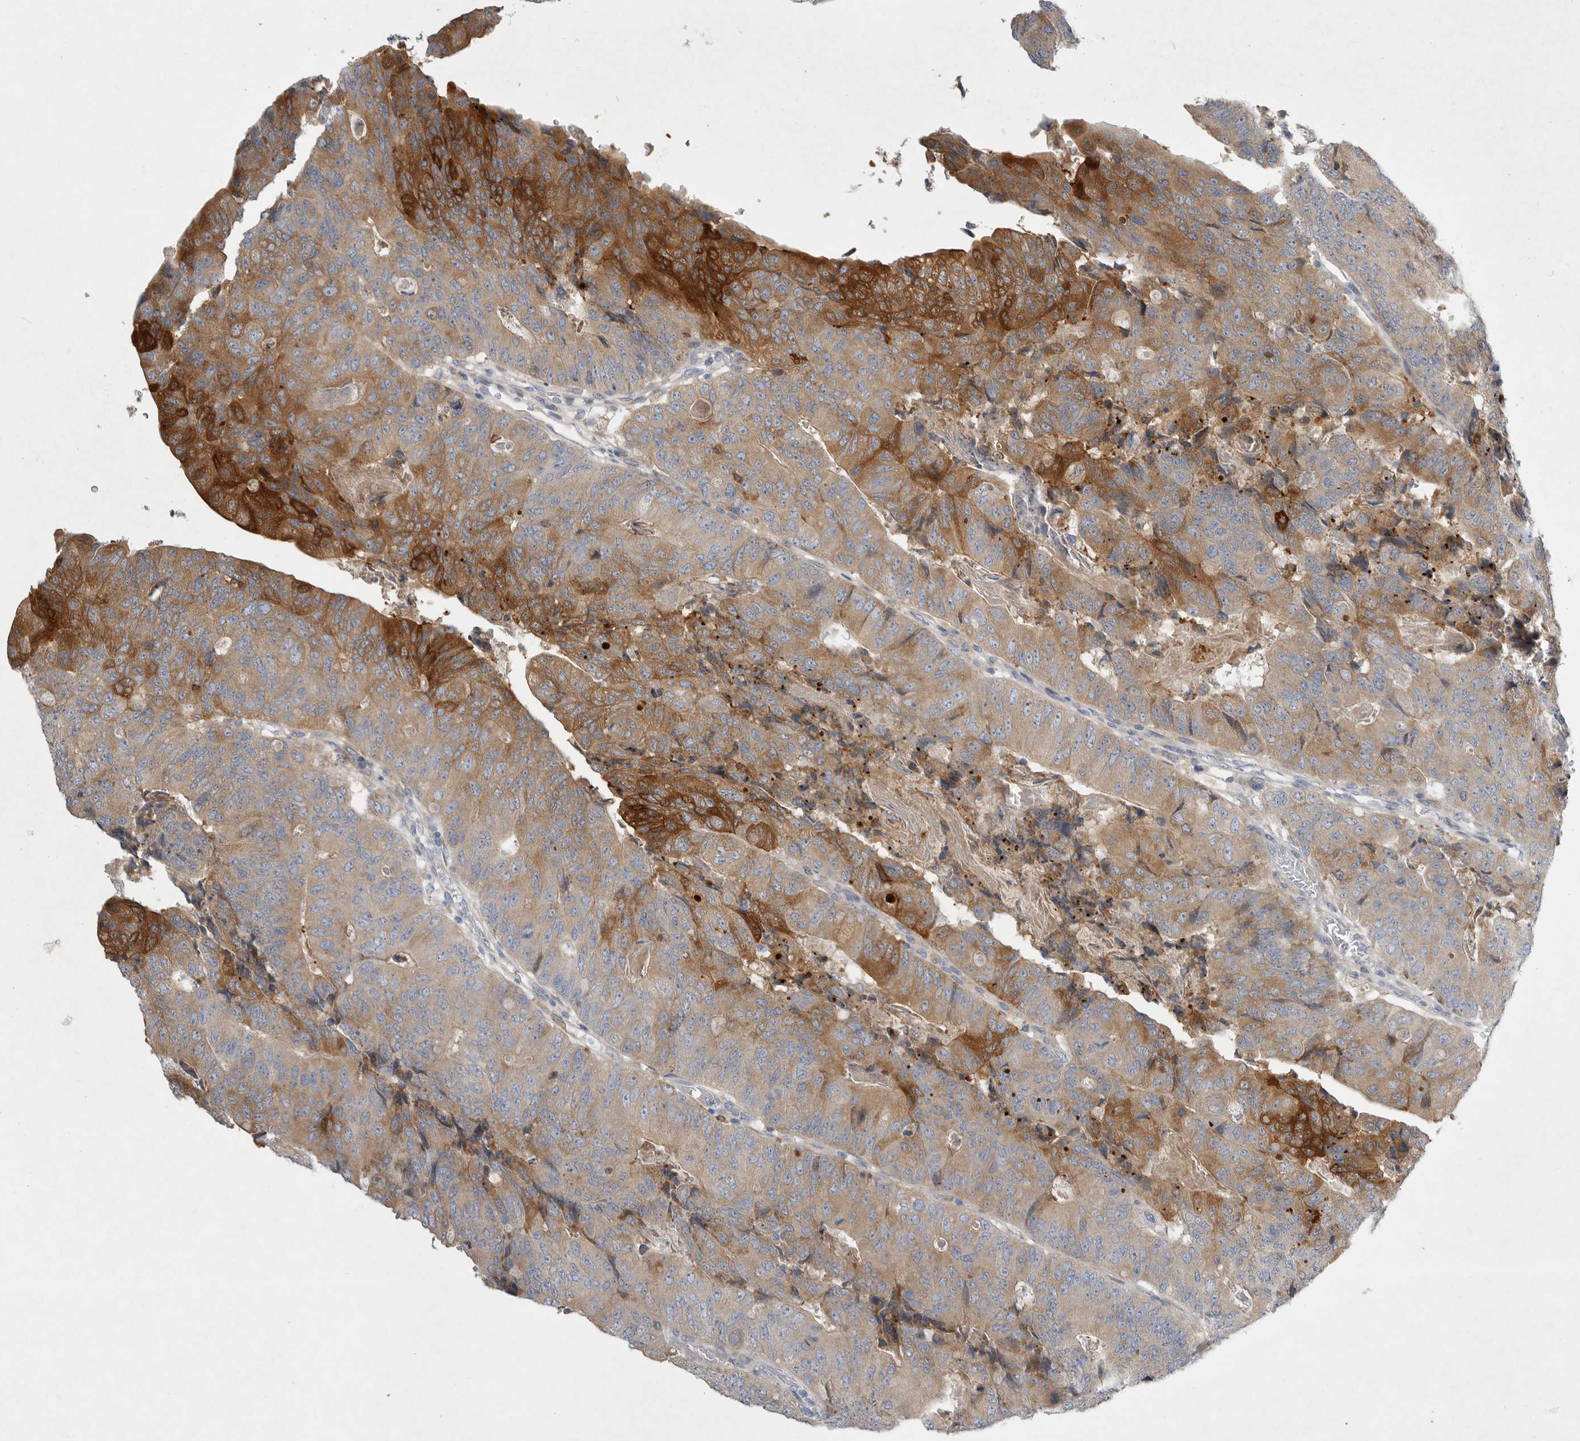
{"staining": {"intensity": "strong", "quantity": "25%-75%", "location": "cytoplasmic/membranous"}, "tissue": "colorectal cancer", "cell_type": "Tumor cells", "image_type": "cancer", "snomed": [{"axis": "morphology", "description": "Adenocarcinoma, NOS"}, {"axis": "topography", "description": "Colon"}], "caption": "A high-resolution histopathology image shows IHC staining of colorectal adenocarcinoma, which shows strong cytoplasmic/membranous positivity in about 25%-75% of tumor cells. (DAB = brown stain, brightfield microscopy at high magnification).", "gene": "EDEM3", "patient": {"sex": "female", "age": 67}}